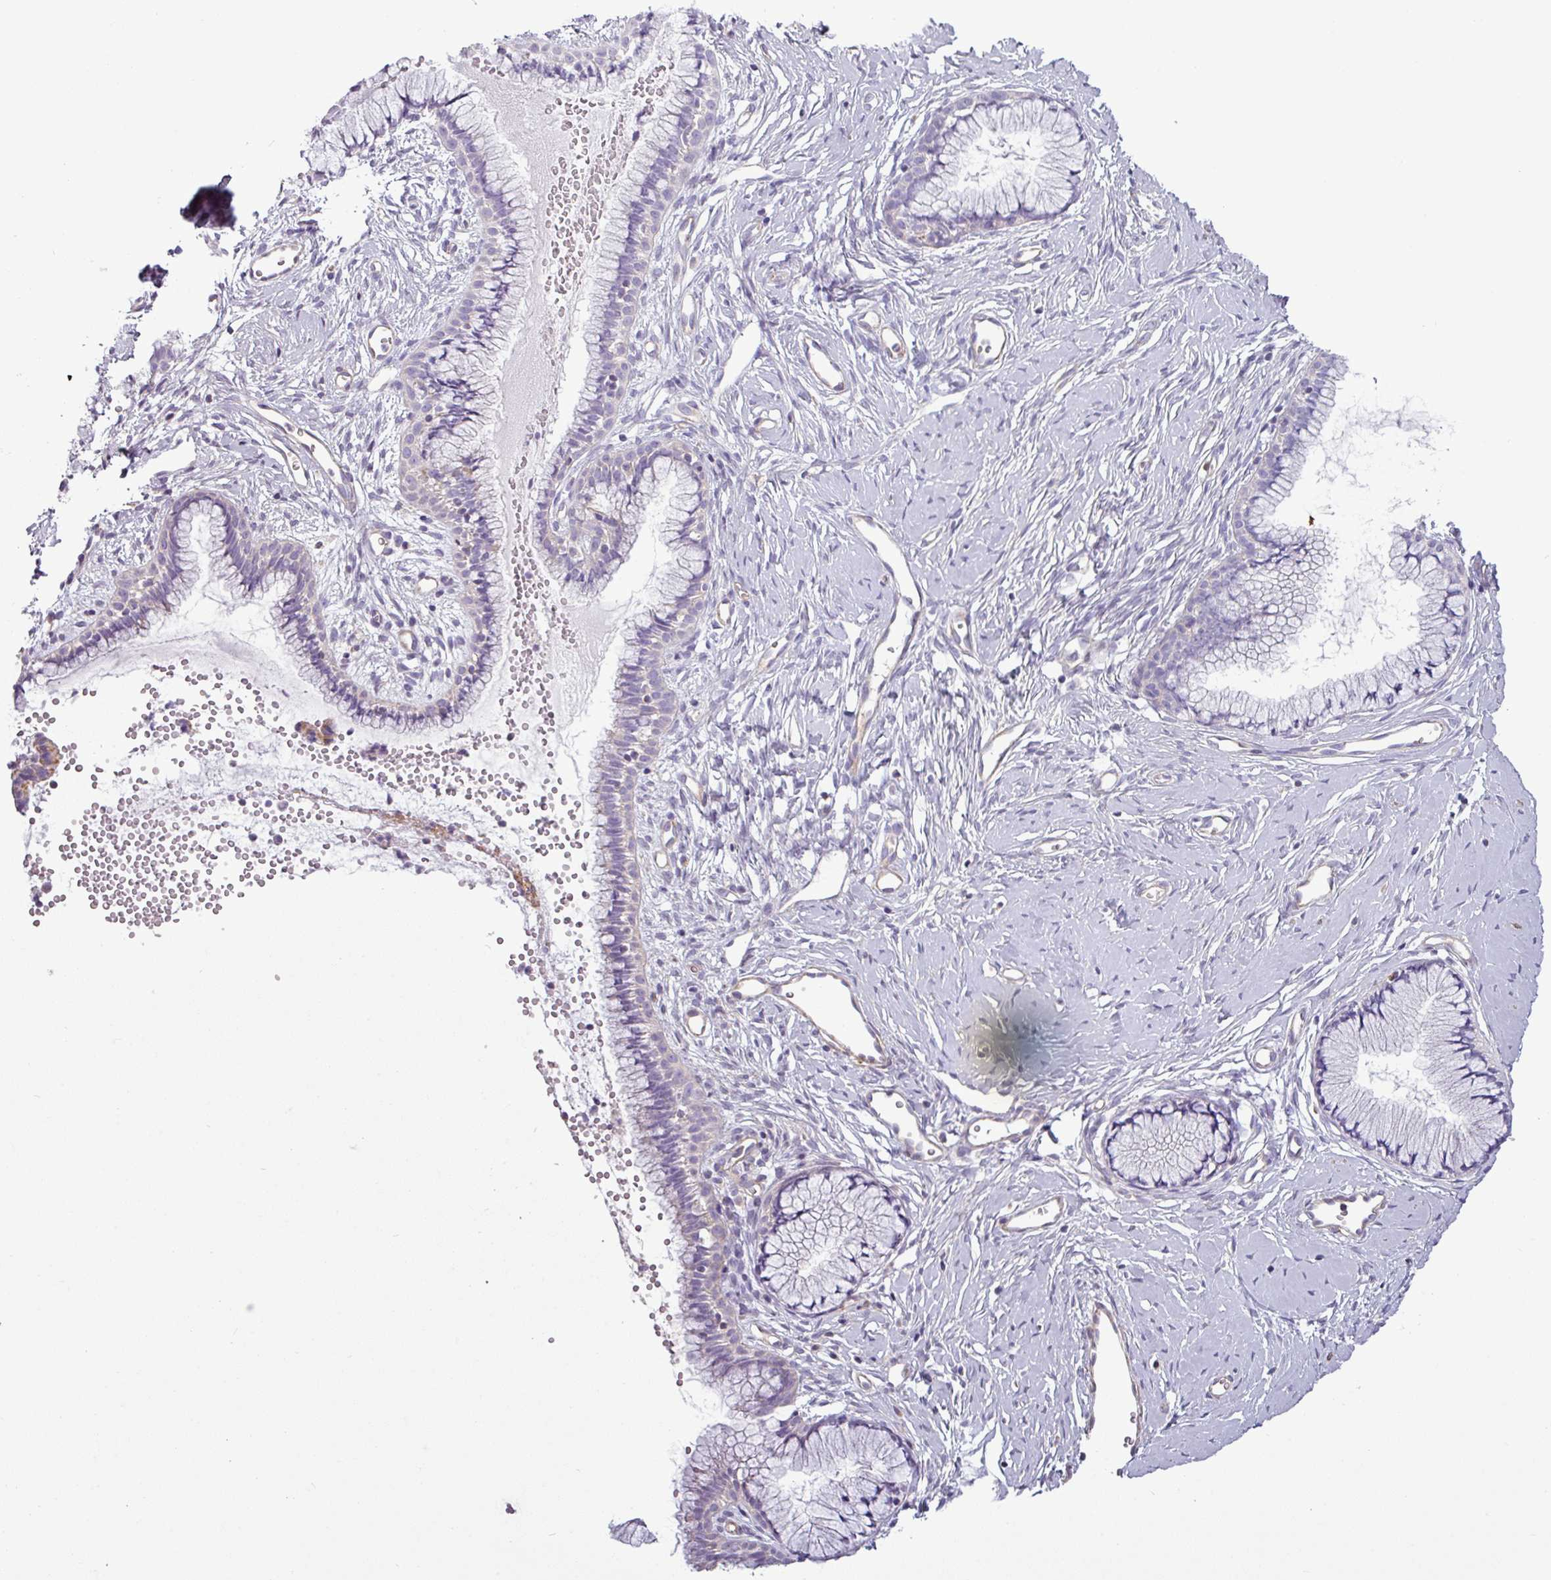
{"staining": {"intensity": "negative", "quantity": "none", "location": "none"}, "tissue": "cervix", "cell_type": "Glandular cells", "image_type": "normal", "snomed": [{"axis": "morphology", "description": "Normal tissue, NOS"}, {"axis": "topography", "description": "Cervix"}], "caption": "A high-resolution histopathology image shows immunohistochemistry (IHC) staining of unremarkable cervix, which reveals no significant expression in glandular cells. (Brightfield microscopy of DAB (3,3'-diaminobenzidine) immunohistochemistry at high magnification).", "gene": "BTN2A2", "patient": {"sex": "female", "age": 40}}